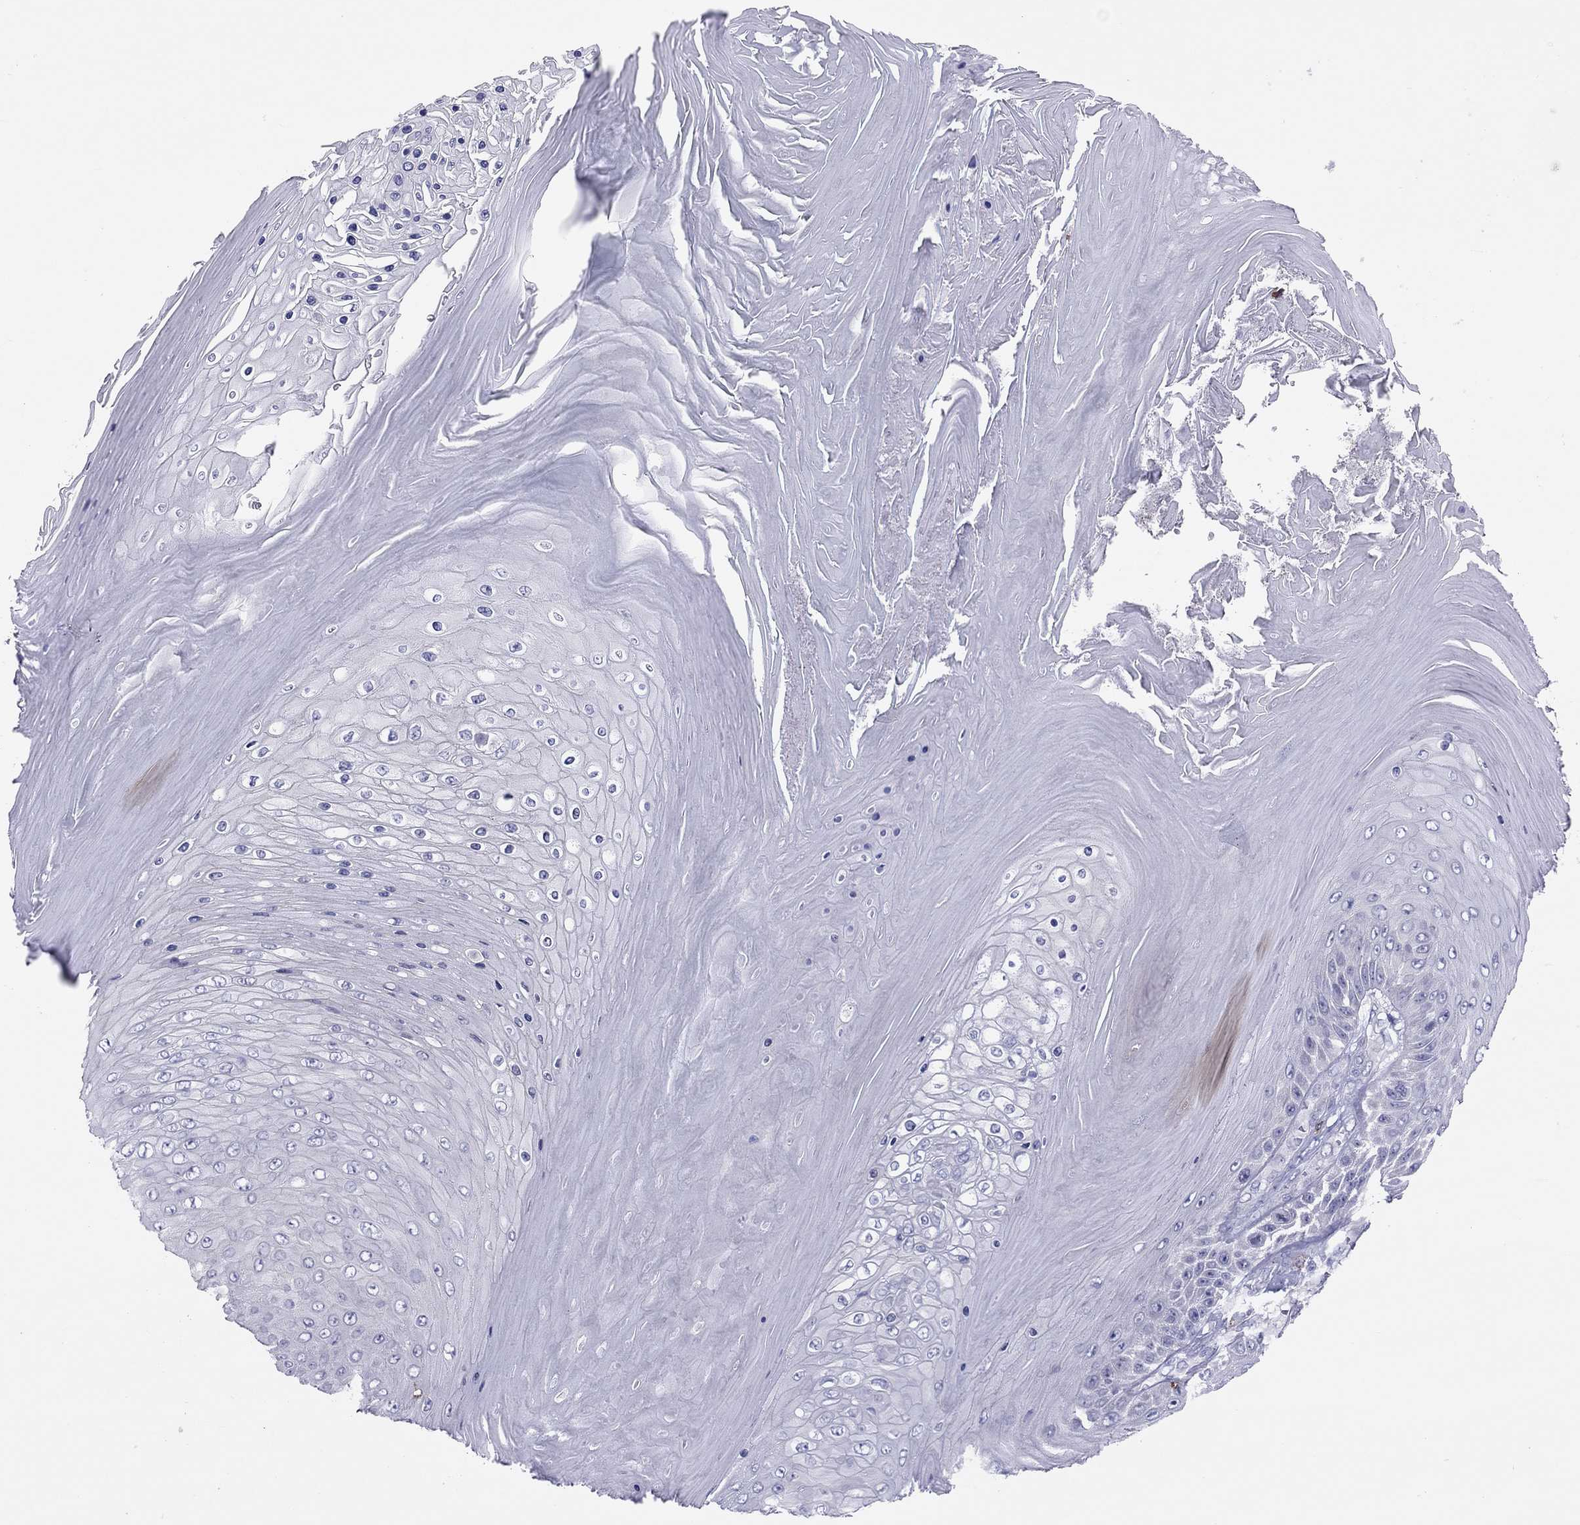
{"staining": {"intensity": "negative", "quantity": "none", "location": "none"}, "tissue": "skin cancer", "cell_type": "Tumor cells", "image_type": "cancer", "snomed": [{"axis": "morphology", "description": "Squamous cell carcinoma, NOS"}, {"axis": "topography", "description": "Skin"}], "caption": "Human squamous cell carcinoma (skin) stained for a protein using immunohistochemistry (IHC) exhibits no staining in tumor cells.", "gene": "MND1", "patient": {"sex": "male", "age": 62}}